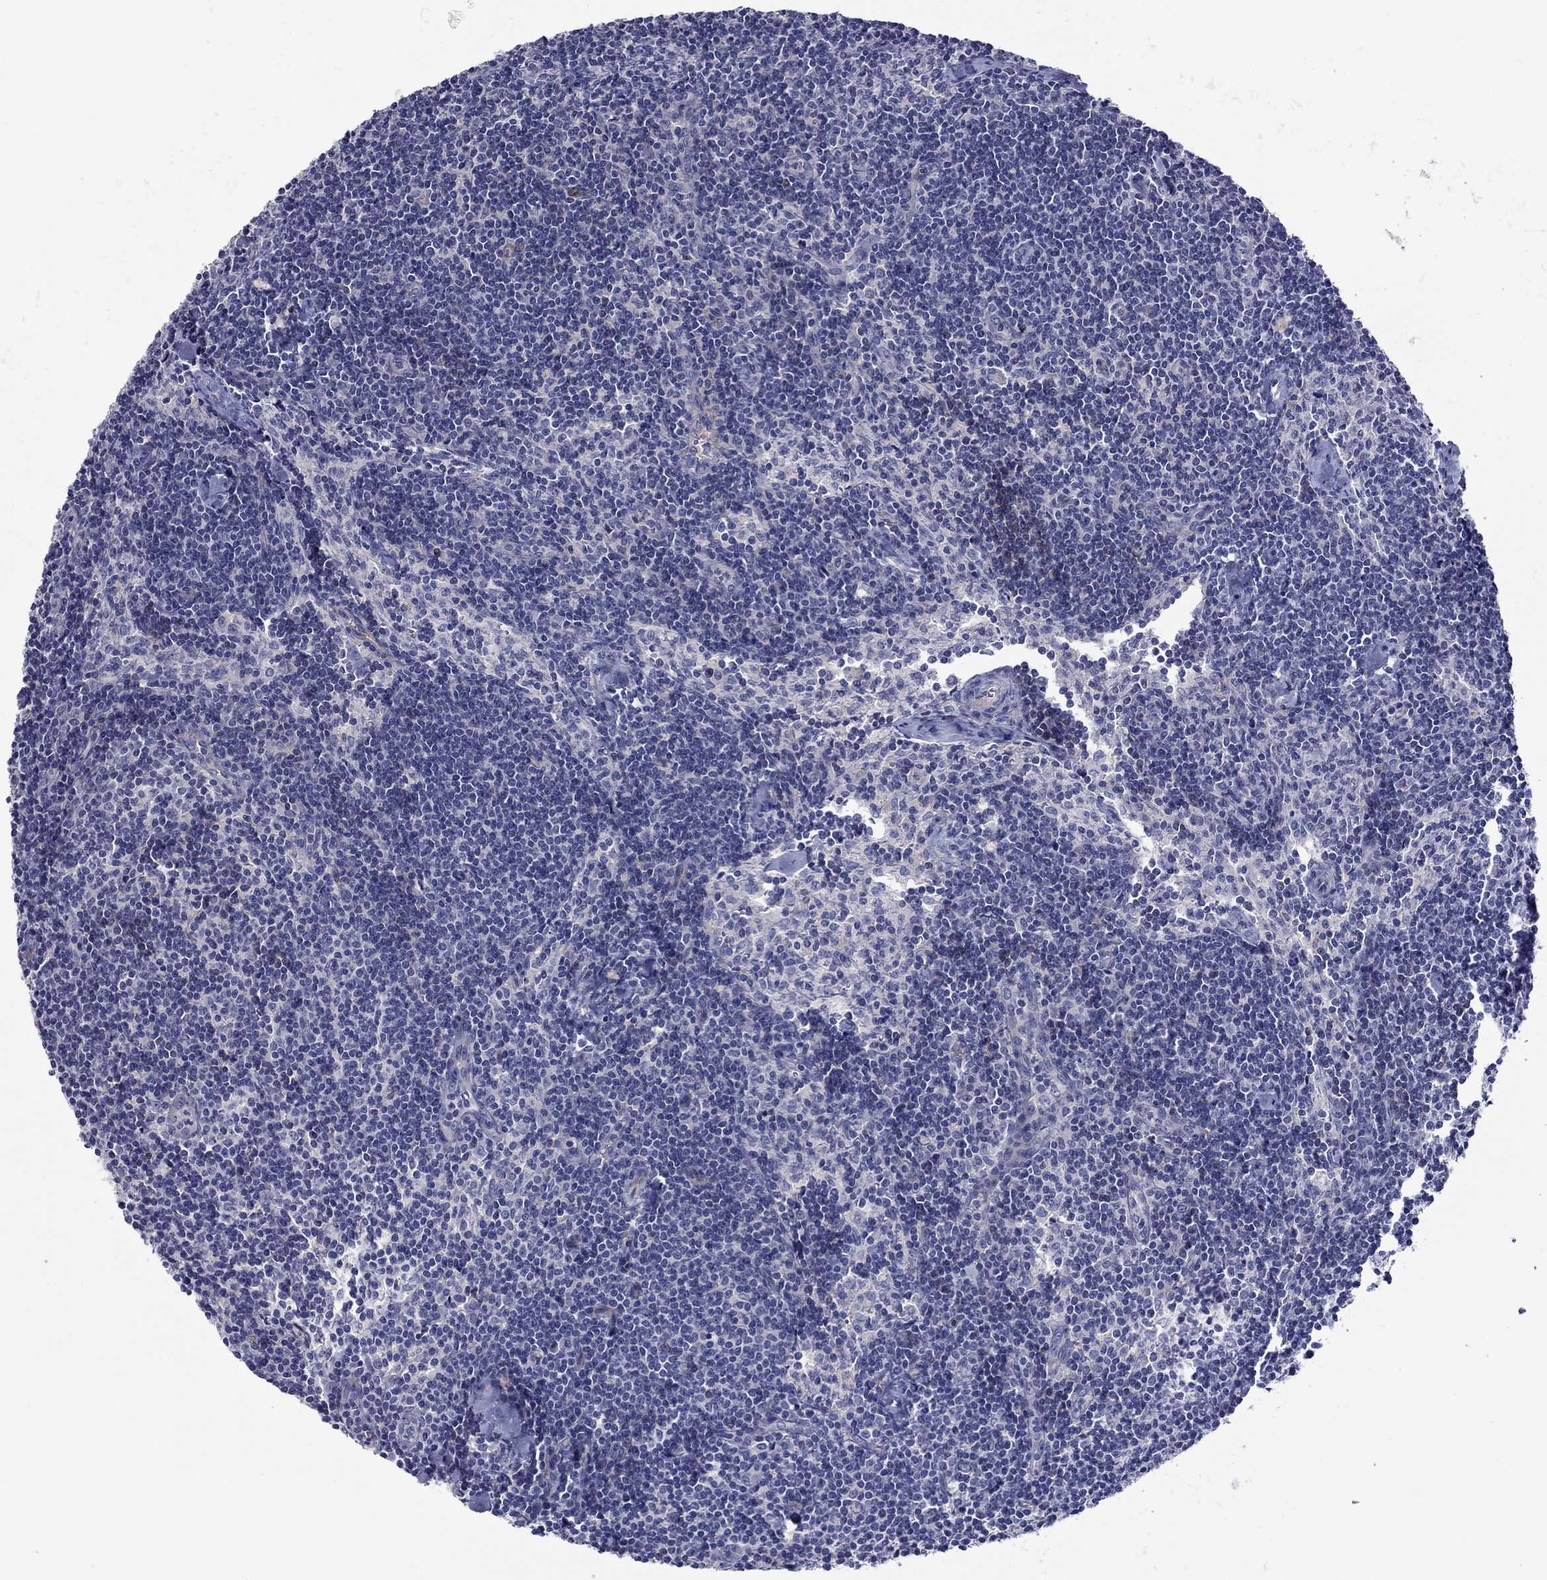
{"staining": {"intensity": "negative", "quantity": "none", "location": "none"}, "tissue": "lymph node", "cell_type": "Germinal center cells", "image_type": "normal", "snomed": [{"axis": "morphology", "description": "Normal tissue, NOS"}, {"axis": "topography", "description": "Lymph node"}], "caption": "DAB immunohistochemical staining of unremarkable lymph node demonstrates no significant staining in germinal center cells.", "gene": "CNDP1", "patient": {"sex": "female", "age": 51}}